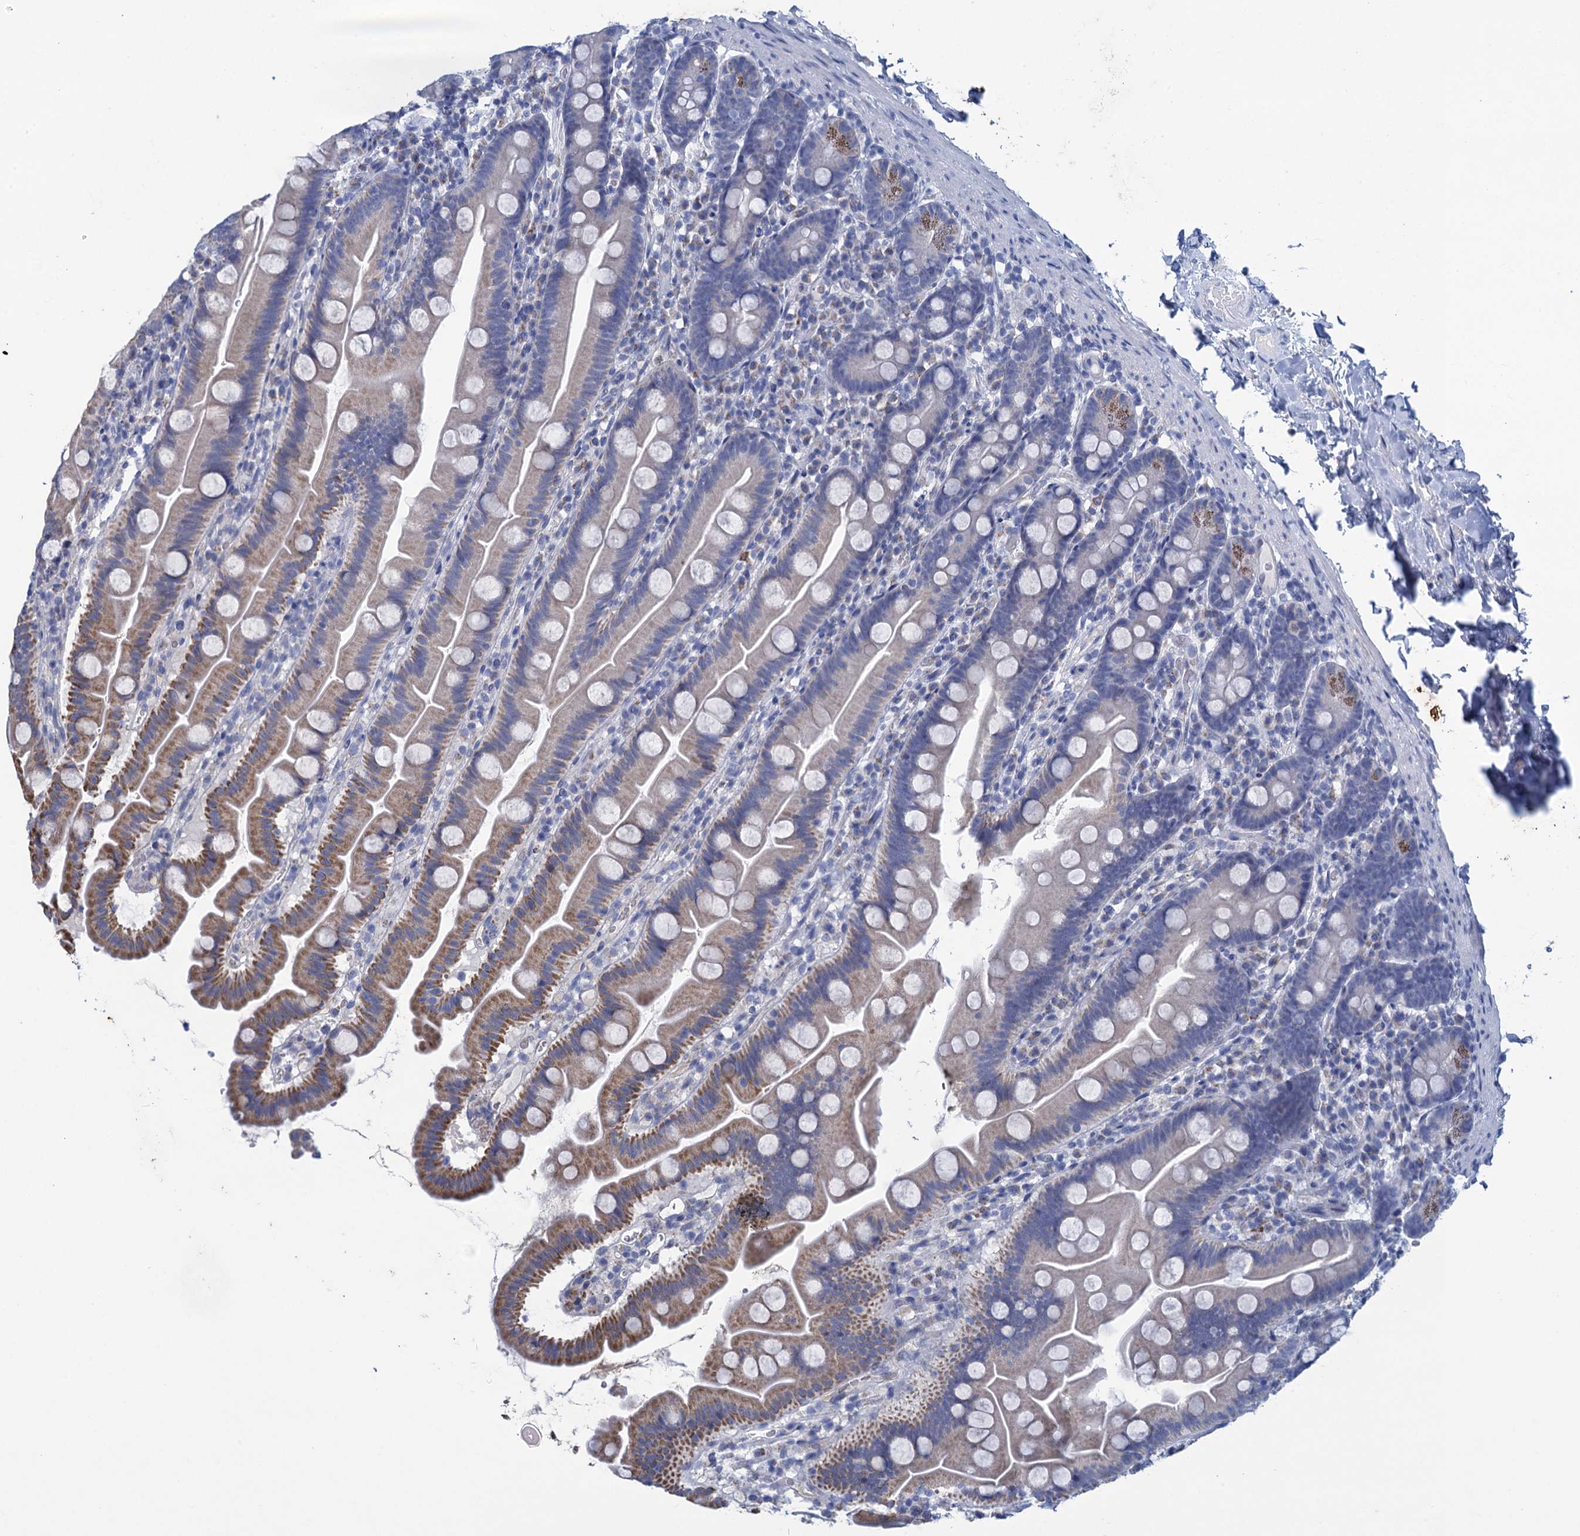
{"staining": {"intensity": "moderate", "quantity": "25%-75%", "location": "cytoplasmic/membranous"}, "tissue": "small intestine", "cell_type": "Glandular cells", "image_type": "normal", "snomed": [{"axis": "morphology", "description": "Normal tissue, NOS"}, {"axis": "topography", "description": "Small intestine"}], "caption": "Protein expression analysis of unremarkable small intestine reveals moderate cytoplasmic/membranous expression in approximately 25%-75% of glandular cells. Immunohistochemistry stains the protein of interest in brown and the nuclei are stained blue.", "gene": "SCEL", "patient": {"sex": "female", "age": 68}}